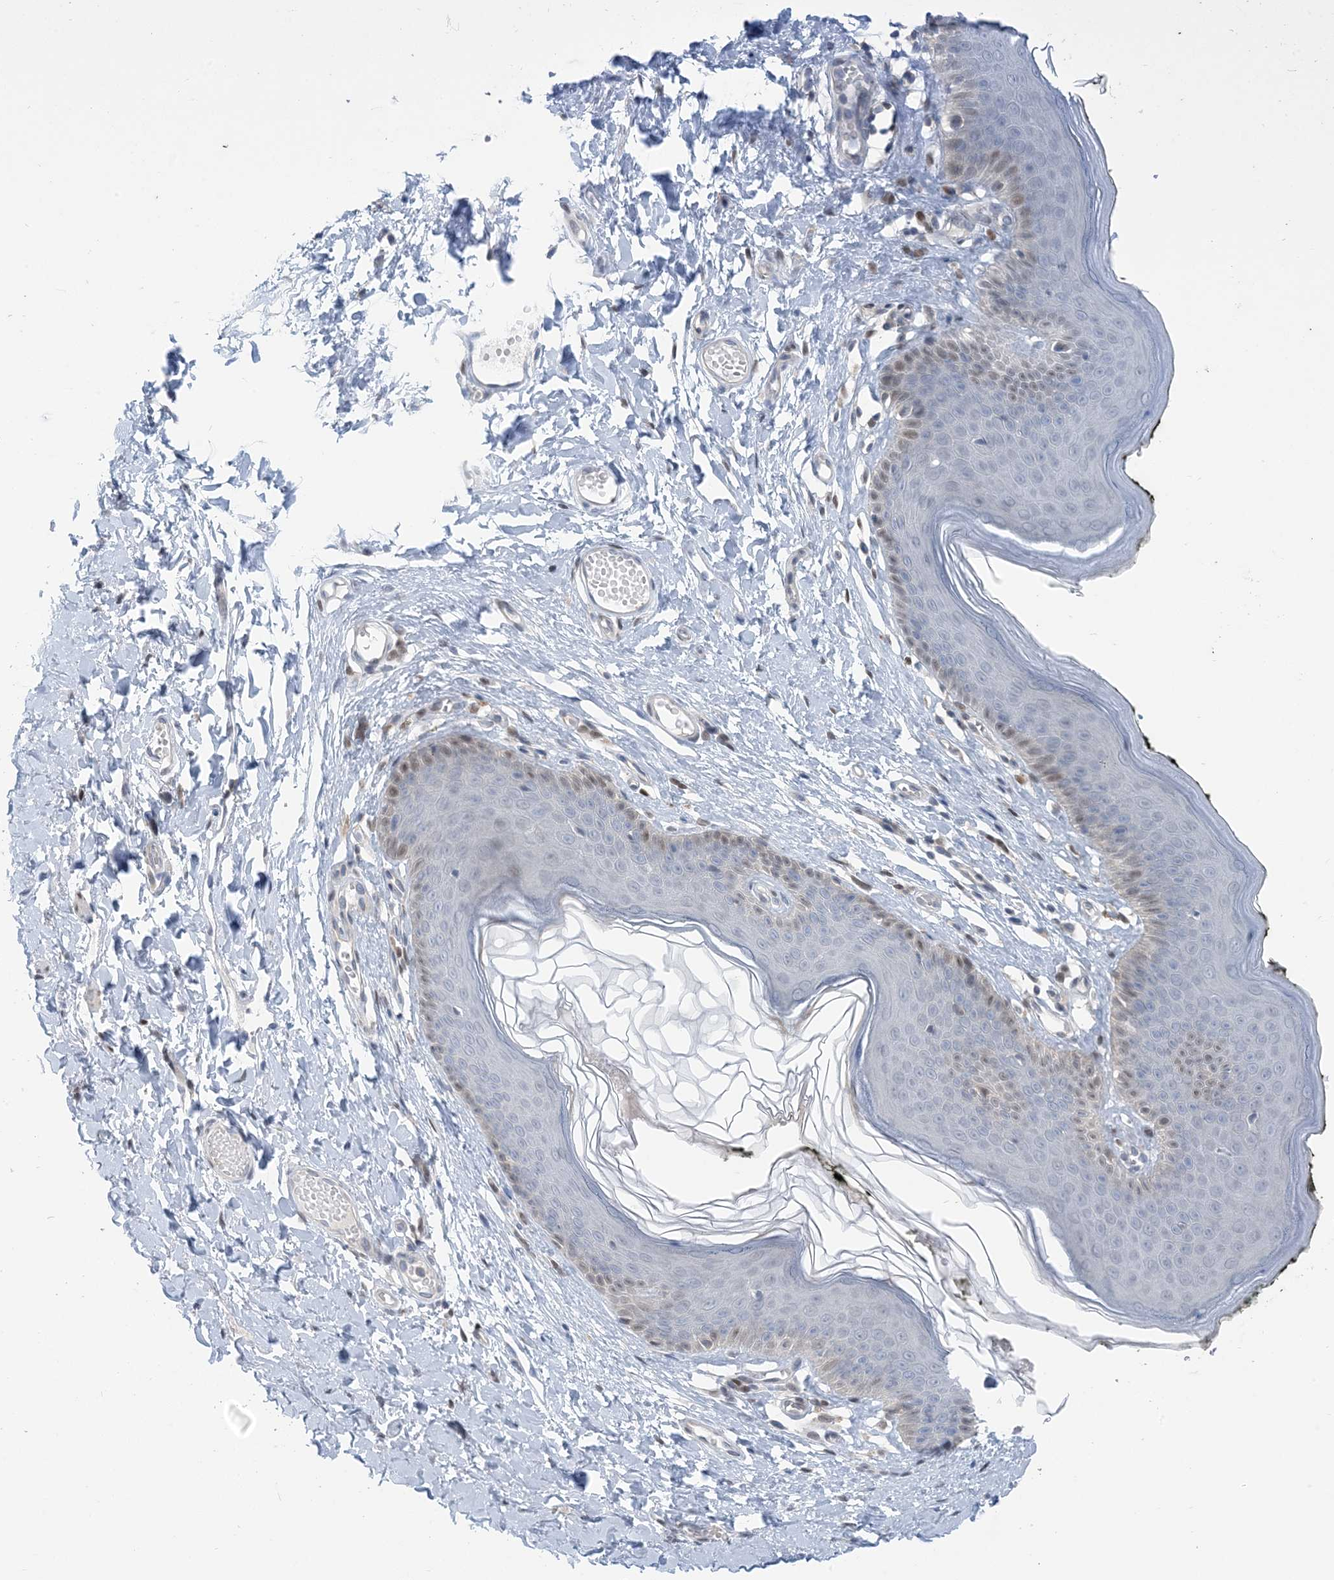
{"staining": {"intensity": "weak", "quantity": "<25%", "location": "nuclear"}, "tissue": "skin", "cell_type": "Epidermal cells", "image_type": "normal", "snomed": [{"axis": "morphology", "description": "Normal tissue, NOS"}, {"axis": "morphology", "description": "Inflammation, NOS"}, {"axis": "topography", "description": "Vulva"}], "caption": "This is an immunohistochemistry (IHC) histopathology image of unremarkable human skin. There is no expression in epidermal cells.", "gene": "ZC3H12A", "patient": {"sex": "female", "age": 84}}